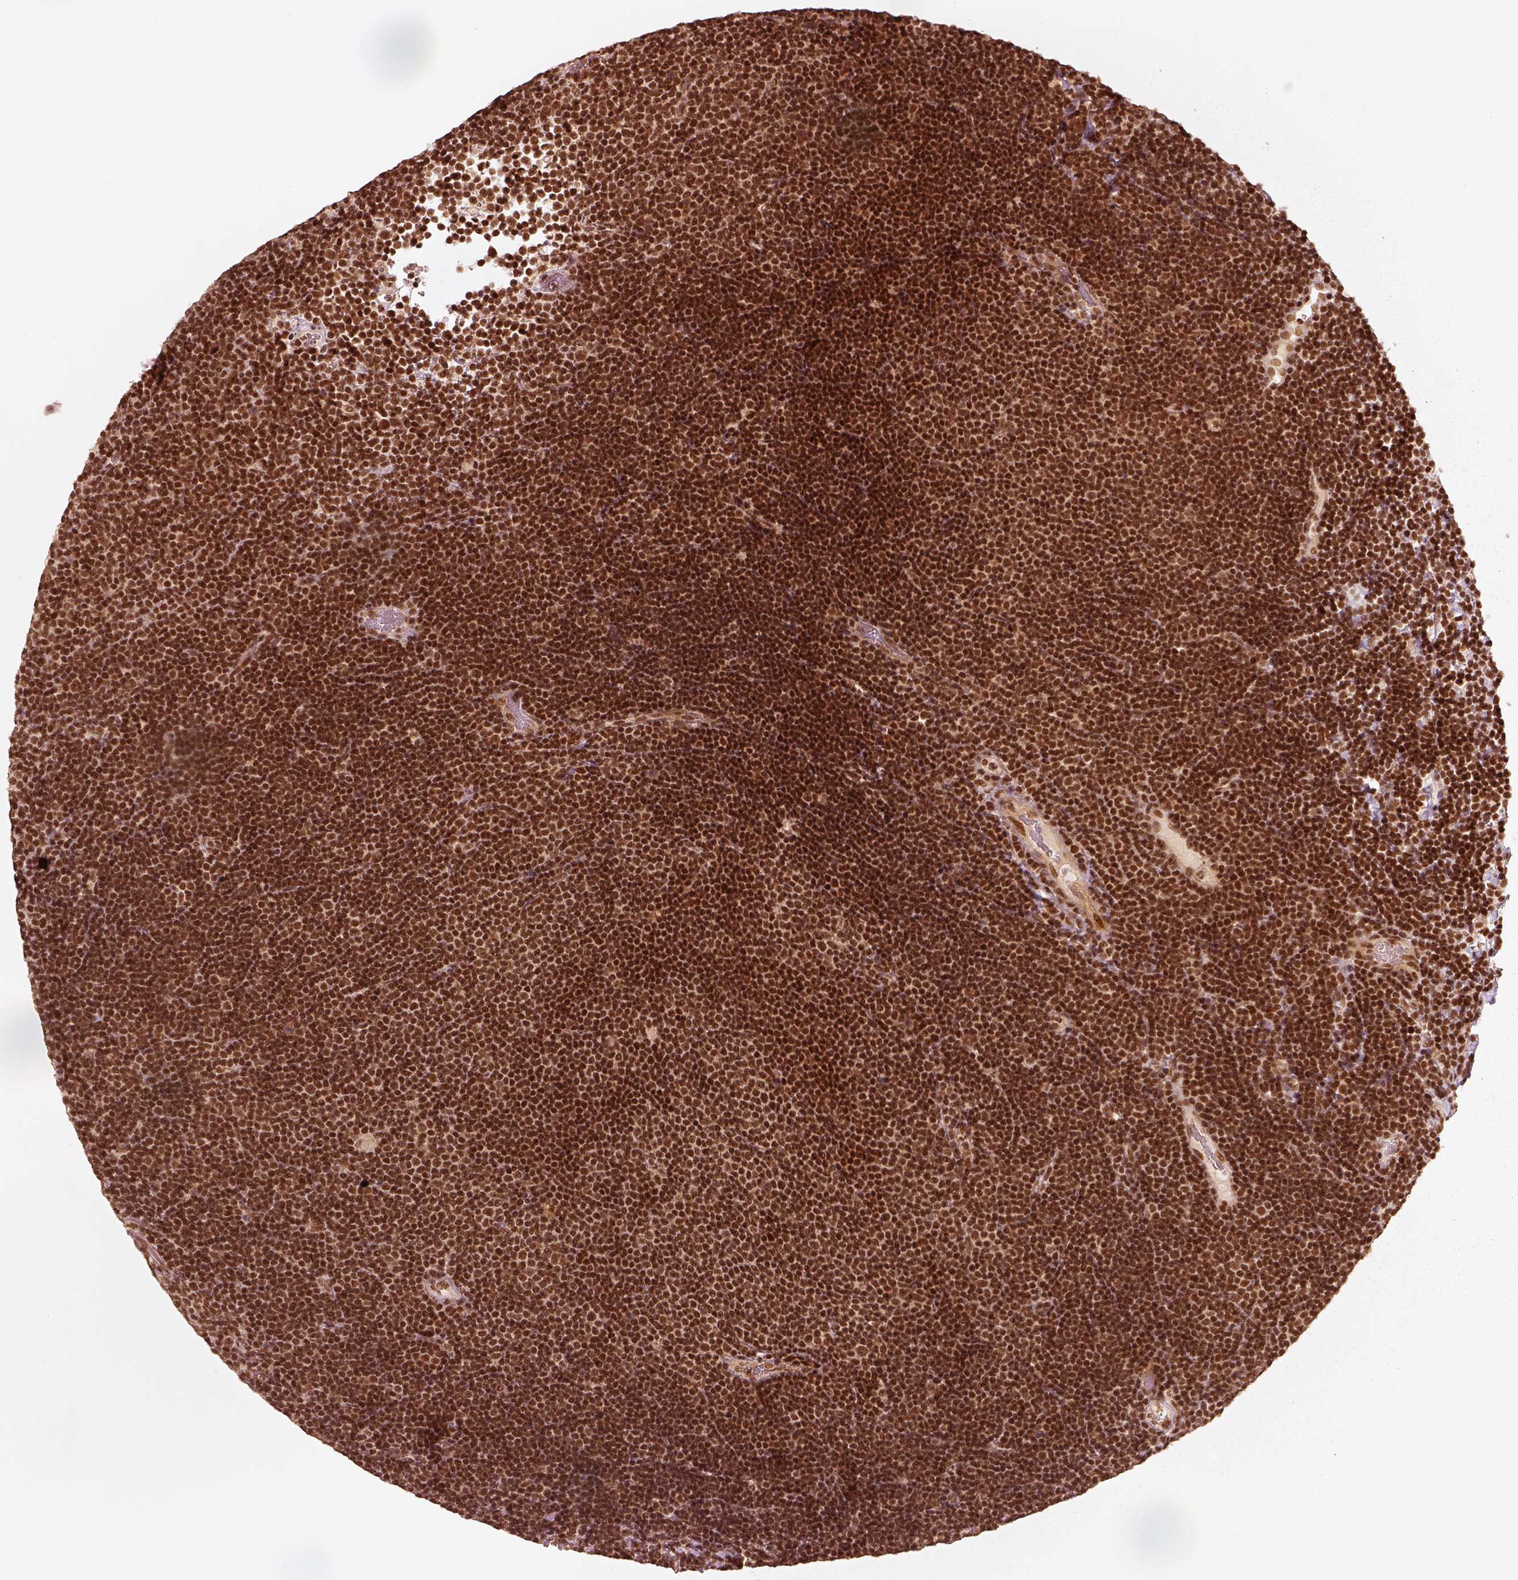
{"staining": {"intensity": "strong", "quantity": ">75%", "location": "nuclear"}, "tissue": "lymphoma", "cell_type": "Tumor cells", "image_type": "cancer", "snomed": [{"axis": "morphology", "description": "Malignant lymphoma, non-Hodgkin's type, Low grade"}, {"axis": "topography", "description": "Brain"}], "caption": "High-magnification brightfield microscopy of malignant lymphoma, non-Hodgkin's type (low-grade) stained with DAB (brown) and counterstained with hematoxylin (blue). tumor cells exhibit strong nuclear positivity is appreciated in about>75% of cells. Using DAB (brown) and hematoxylin (blue) stains, captured at high magnification using brightfield microscopy.", "gene": "GMEB2", "patient": {"sex": "female", "age": 66}}